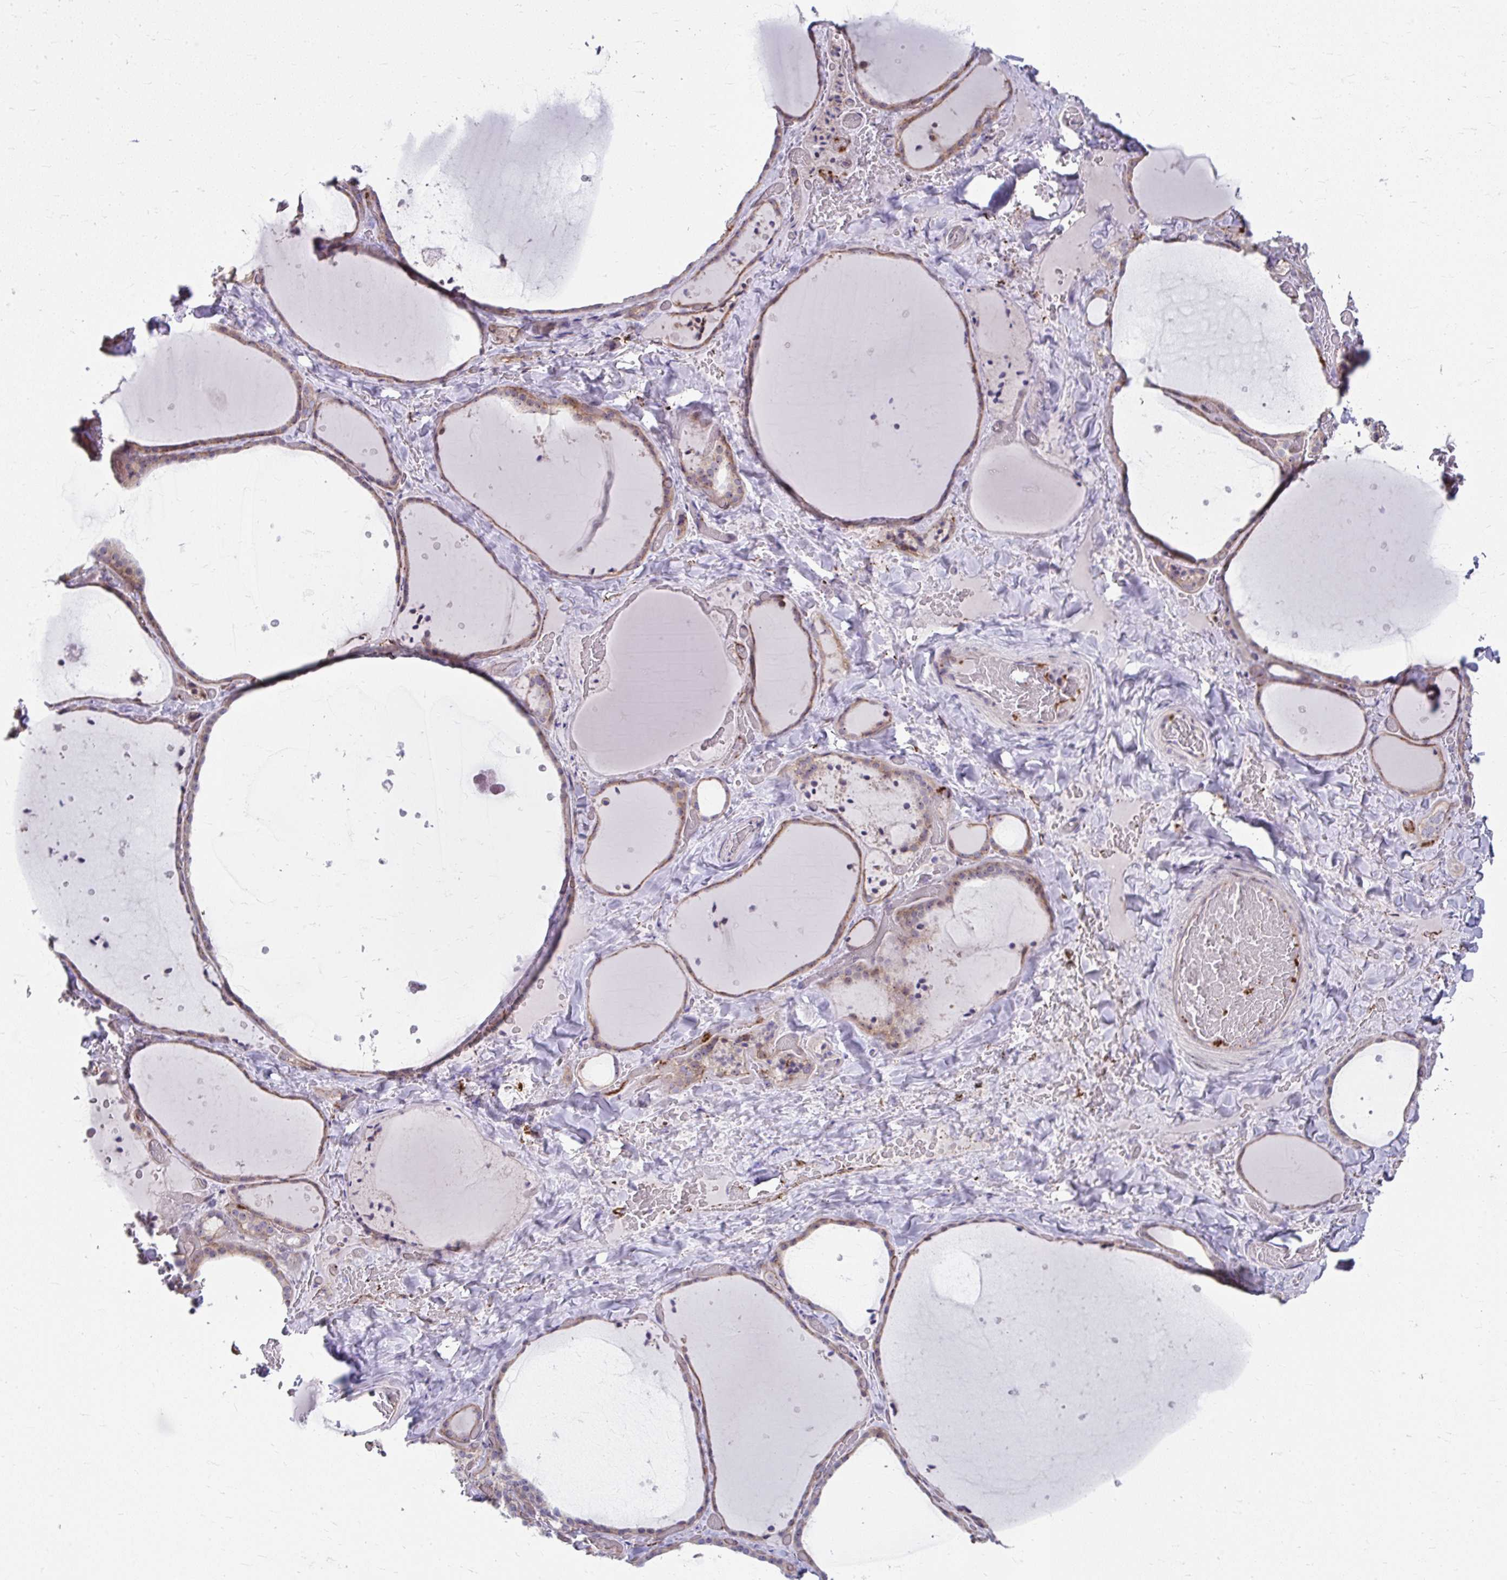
{"staining": {"intensity": "weak", "quantity": "25%-75%", "location": "cytoplasmic/membranous"}, "tissue": "thyroid gland", "cell_type": "Glandular cells", "image_type": "normal", "snomed": [{"axis": "morphology", "description": "Normal tissue, NOS"}, {"axis": "topography", "description": "Thyroid gland"}], "caption": "Thyroid gland stained with a brown dye shows weak cytoplasmic/membranous positive positivity in approximately 25%-75% of glandular cells.", "gene": "MUS81", "patient": {"sex": "female", "age": 36}}